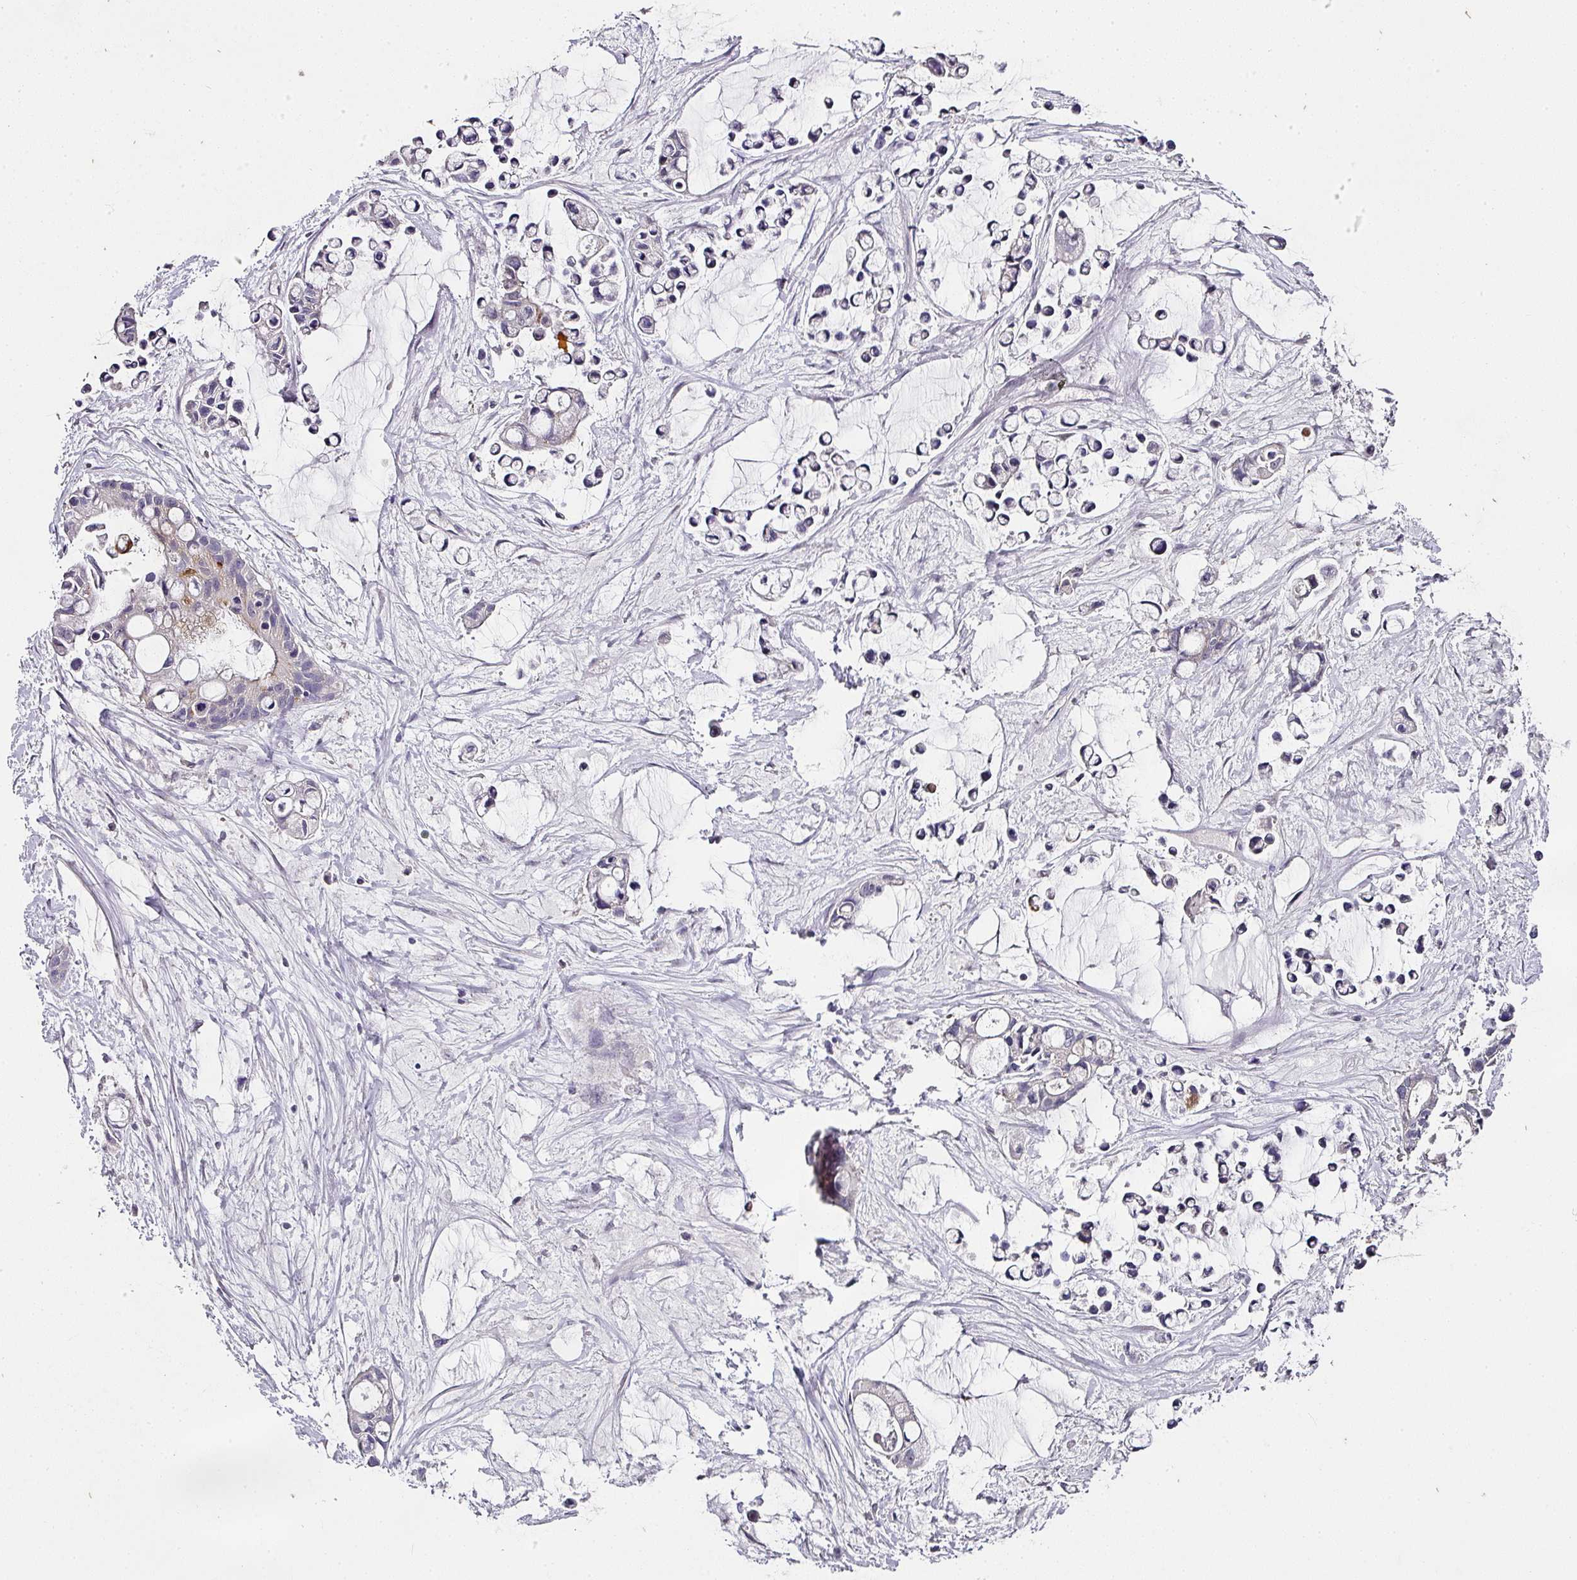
{"staining": {"intensity": "negative", "quantity": "none", "location": "none"}, "tissue": "ovarian cancer", "cell_type": "Tumor cells", "image_type": "cancer", "snomed": [{"axis": "morphology", "description": "Cystadenocarcinoma, mucinous, NOS"}, {"axis": "topography", "description": "Ovary"}], "caption": "Protein analysis of ovarian cancer displays no significant positivity in tumor cells.", "gene": "SKIC2", "patient": {"sex": "female", "age": 63}}